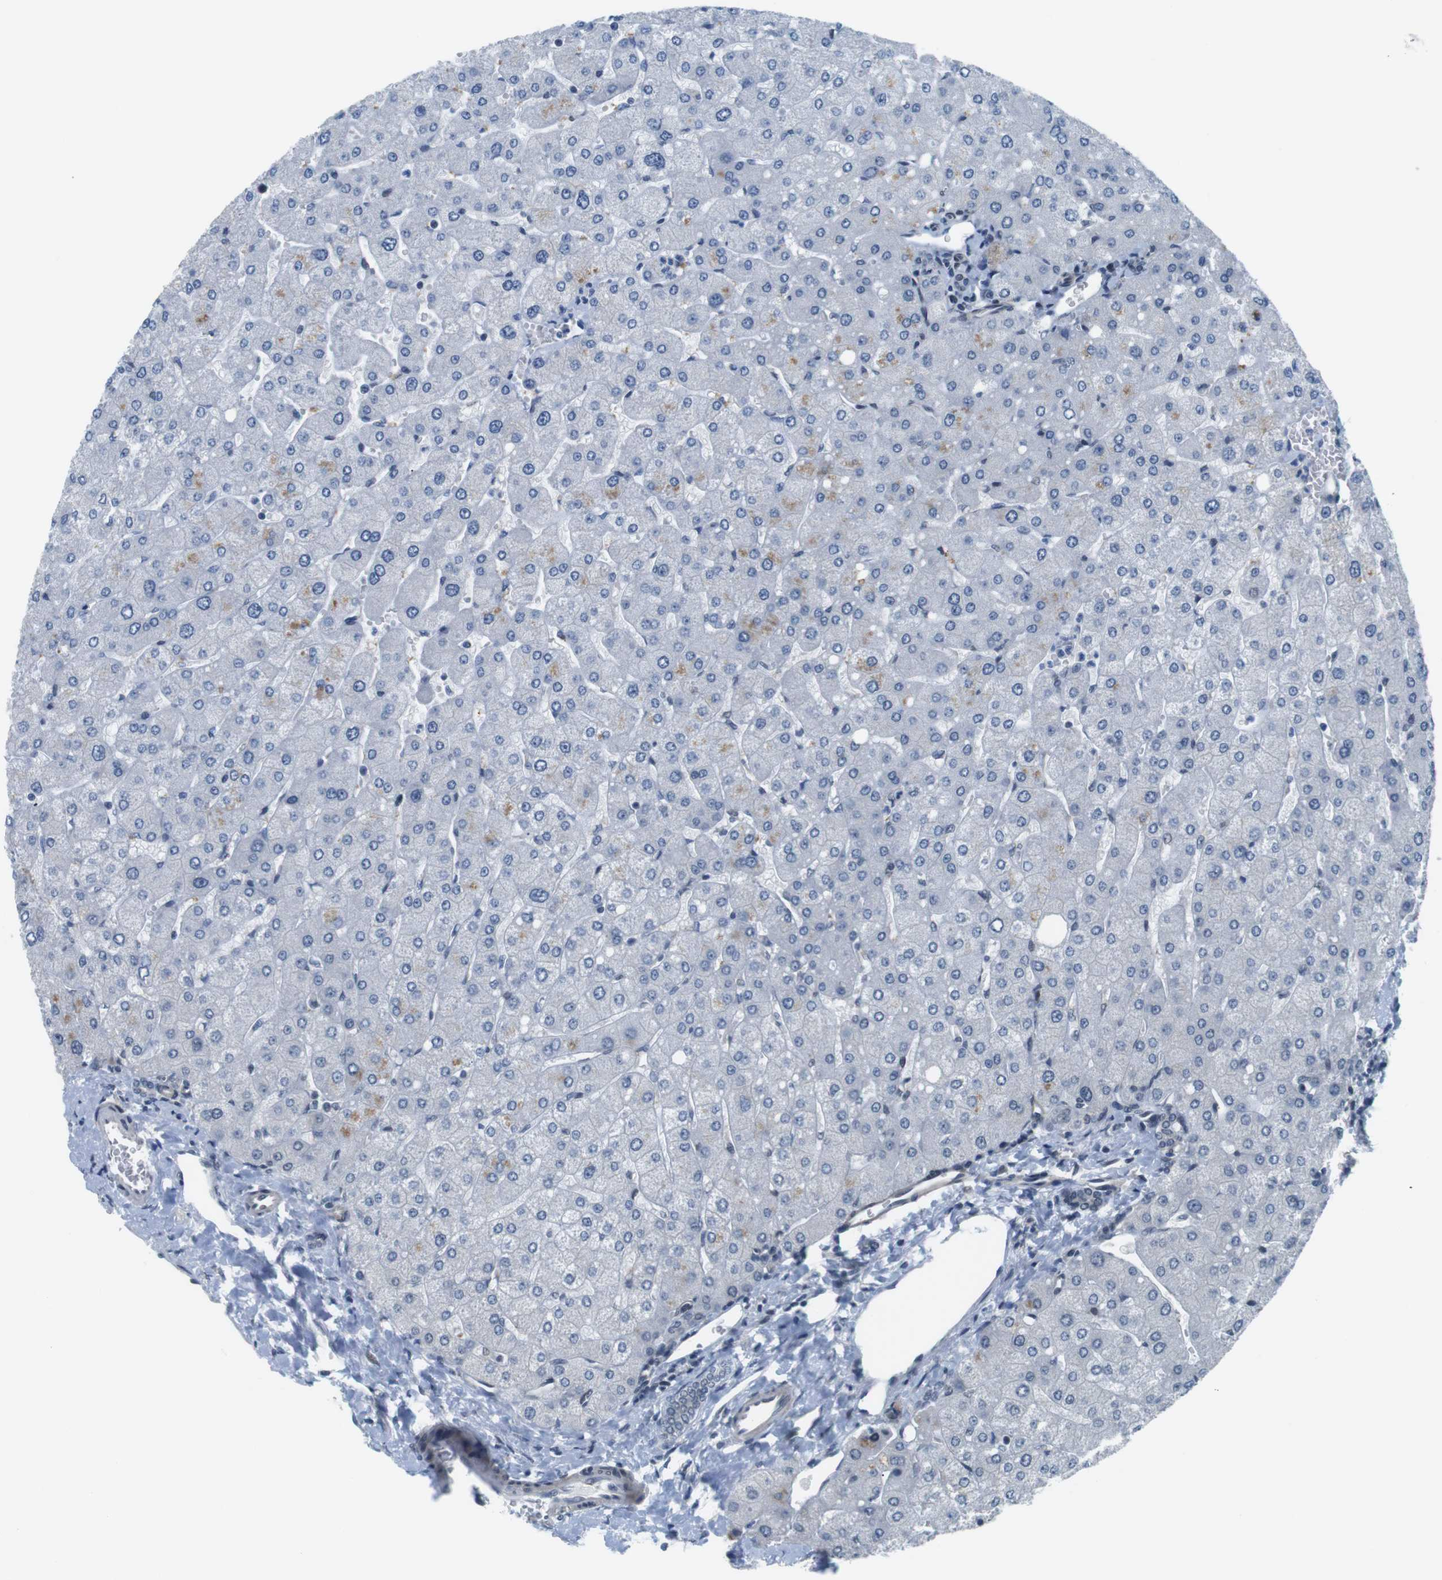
{"staining": {"intensity": "negative", "quantity": "none", "location": "none"}, "tissue": "liver", "cell_type": "Cholangiocytes", "image_type": "normal", "snomed": [{"axis": "morphology", "description": "Normal tissue, NOS"}, {"axis": "topography", "description": "Liver"}], "caption": "An image of human liver is negative for staining in cholangiocytes. (Stains: DAB (3,3'-diaminobenzidine) immunohistochemistry with hematoxylin counter stain, Microscopy: brightfield microscopy at high magnification).", "gene": "SMCO2", "patient": {"sex": "male", "age": 55}}